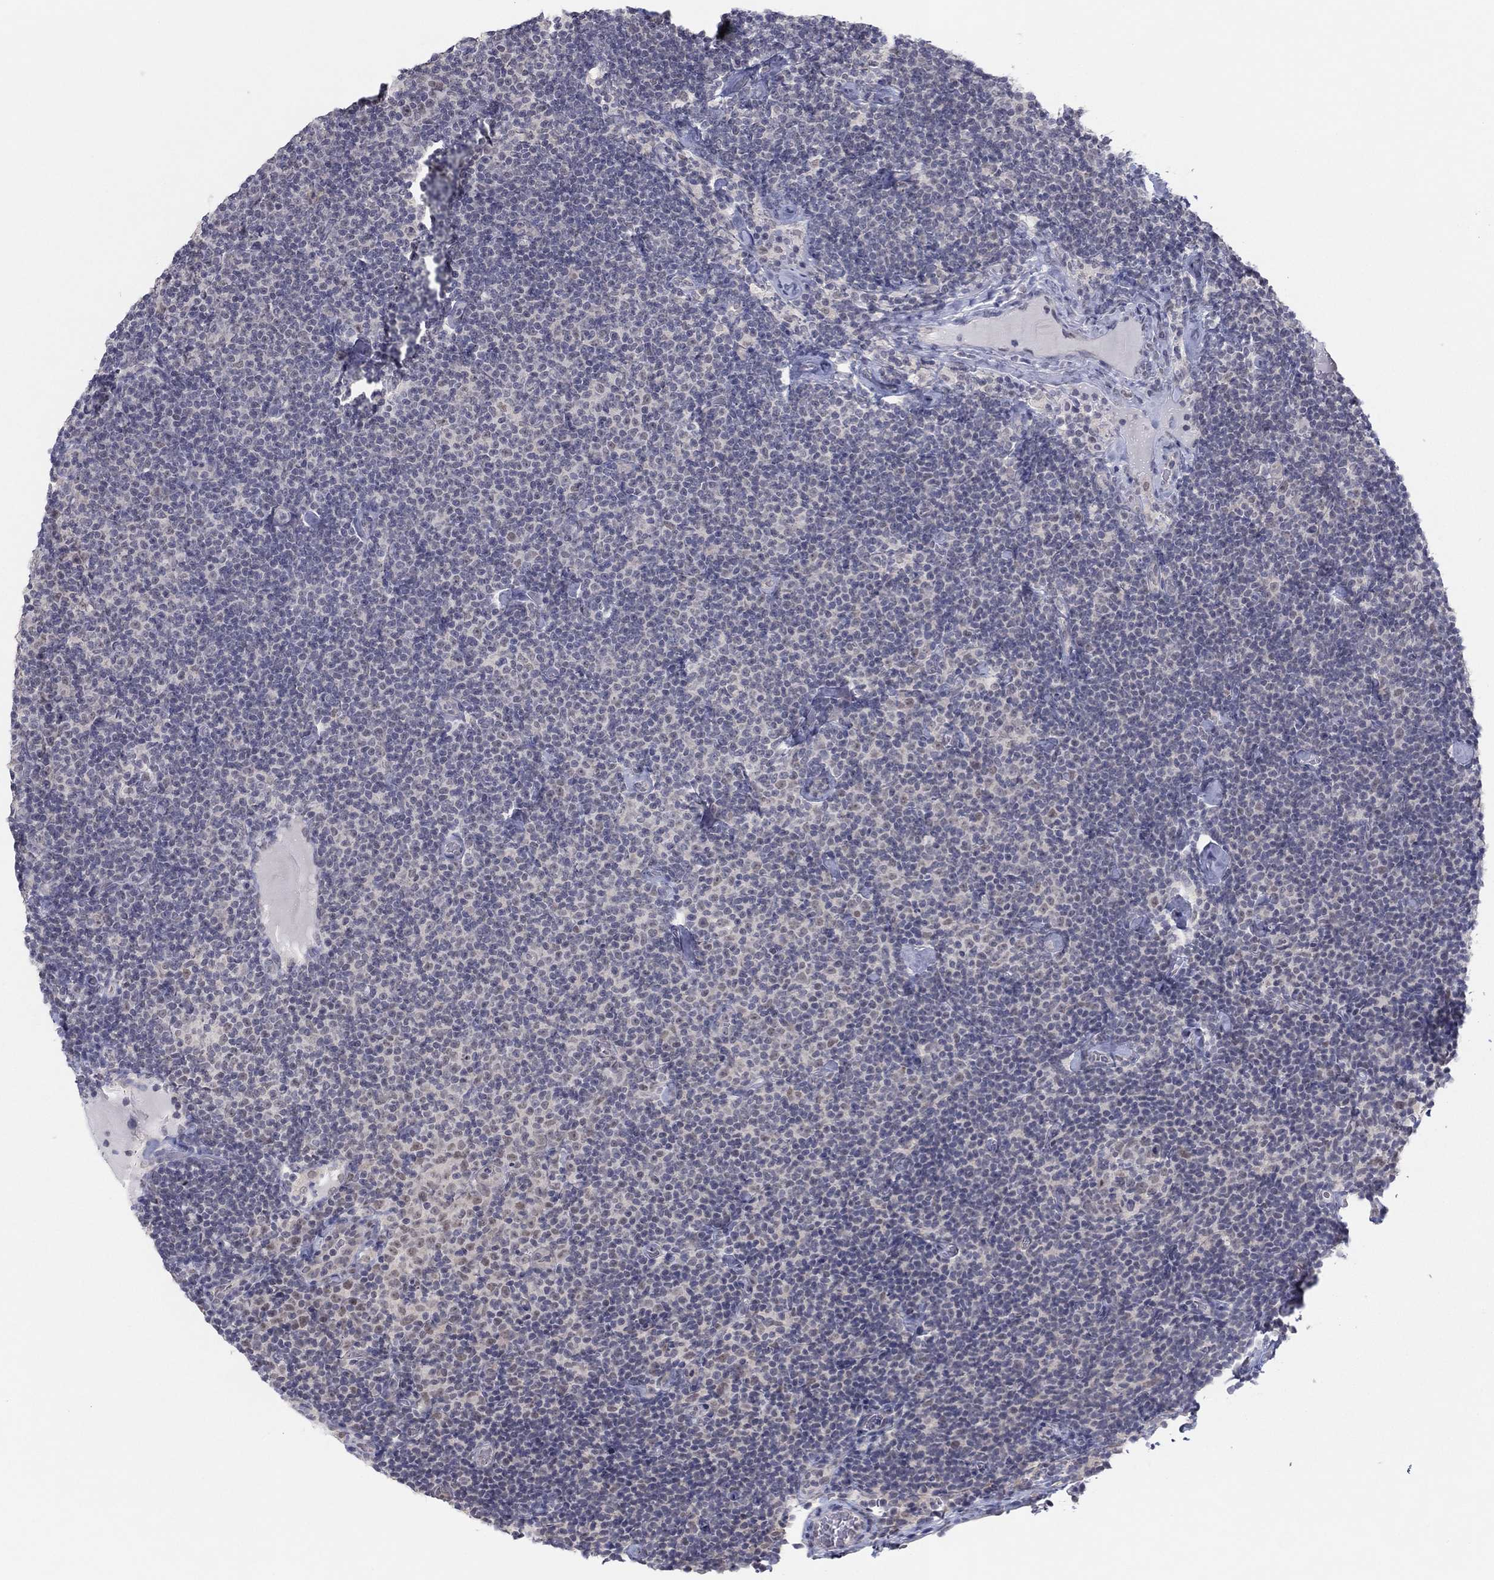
{"staining": {"intensity": "negative", "quantity": "none", "location": "none"}, "tissue": "lymphoma", "cell_type": "Tumor cells", "image_type": "cancer", "snomed": [{"axis": "morphology", "description": "Malignant lymphoma, non-Hodgkin's type, Low grade"}, {"axis": "topography", "description": "Lymph node"}], "caption": "DAB (3,3'-diaminobenzidine) immunohistochemical staining of lymphoma exhibits no significant expression in tumor cells.", "gene": "SLC22A2", "patient": {"sex": "male", "age": 81}}